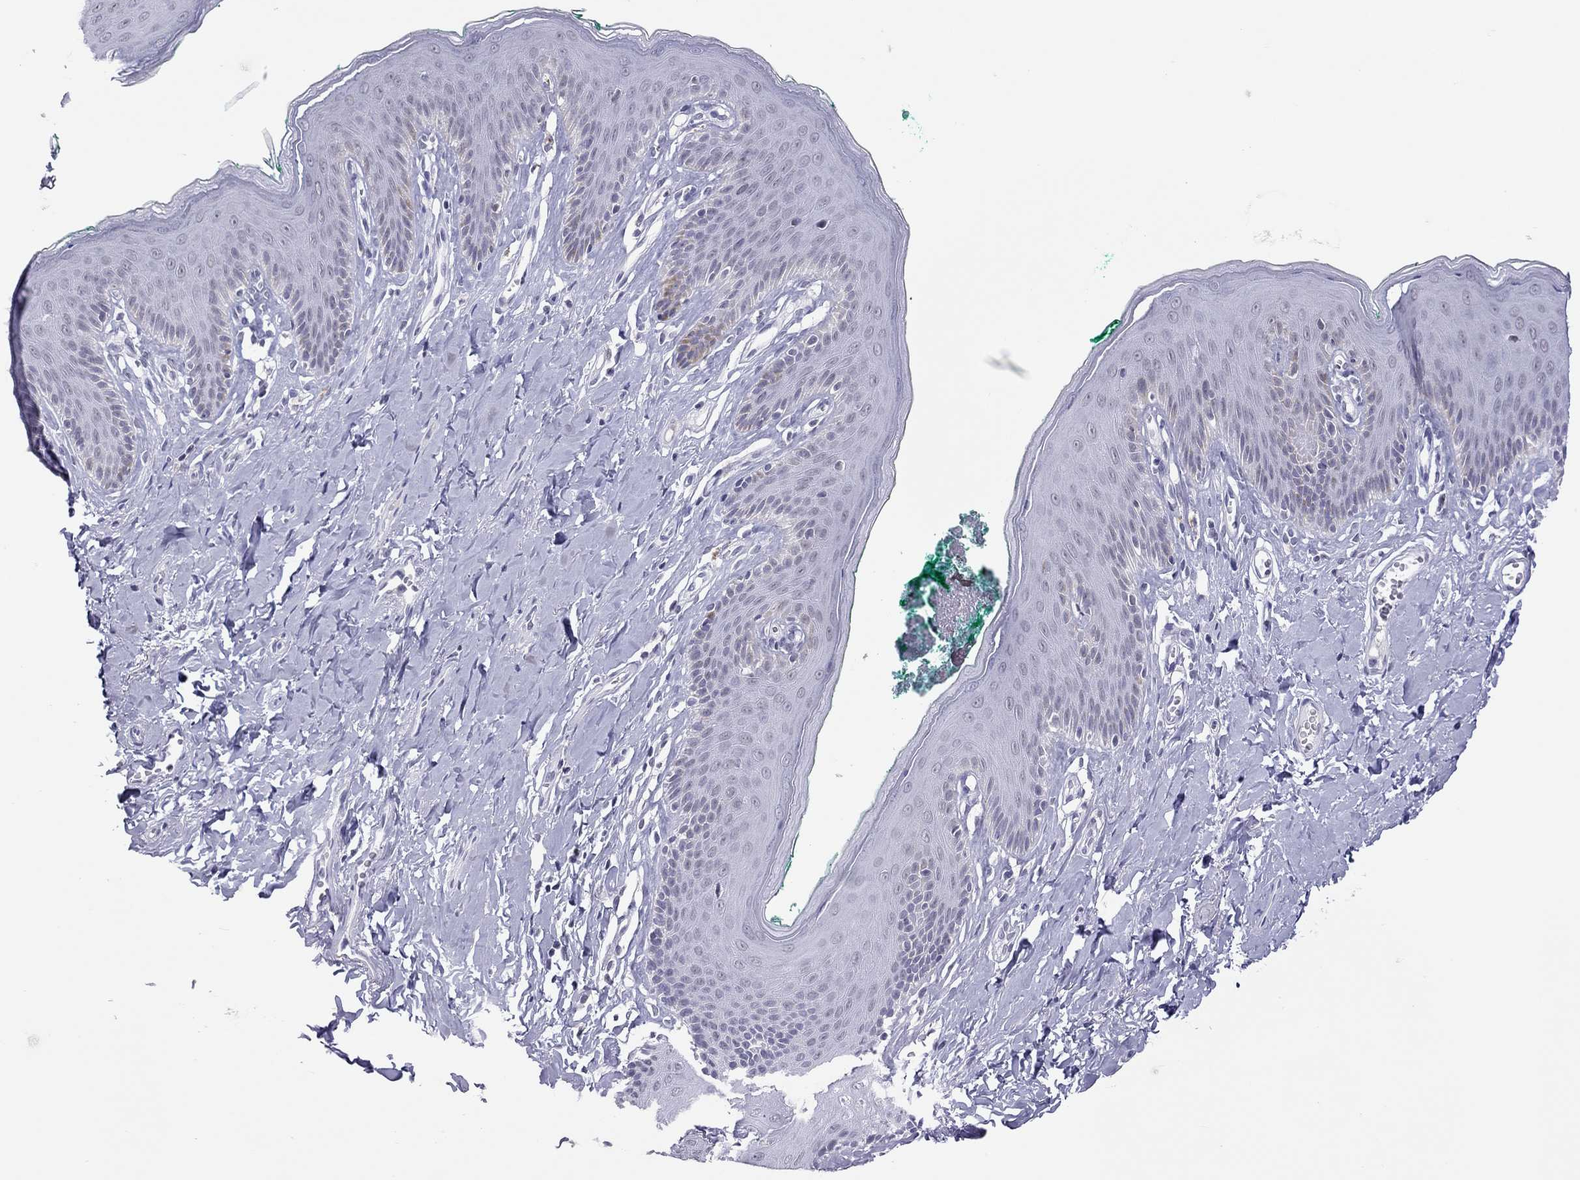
{"staining": {"intensity": "negative", "quantity": "none", "location": "none"}, "tissue": "skin", "cell_type": "Epidermal cells", "image_type": "normal", "snomed": [{"axis": "morphology", "description": "Normal tissue, NOS"}, {"axis": "topography", "description": "Vulva"}], "caption": "Immunohistochemical staining of unremarkable human skin reveals no significant staining in epidermal cells.", "gene": "JHY", "patient": {"sex": "female", "age": 66}}